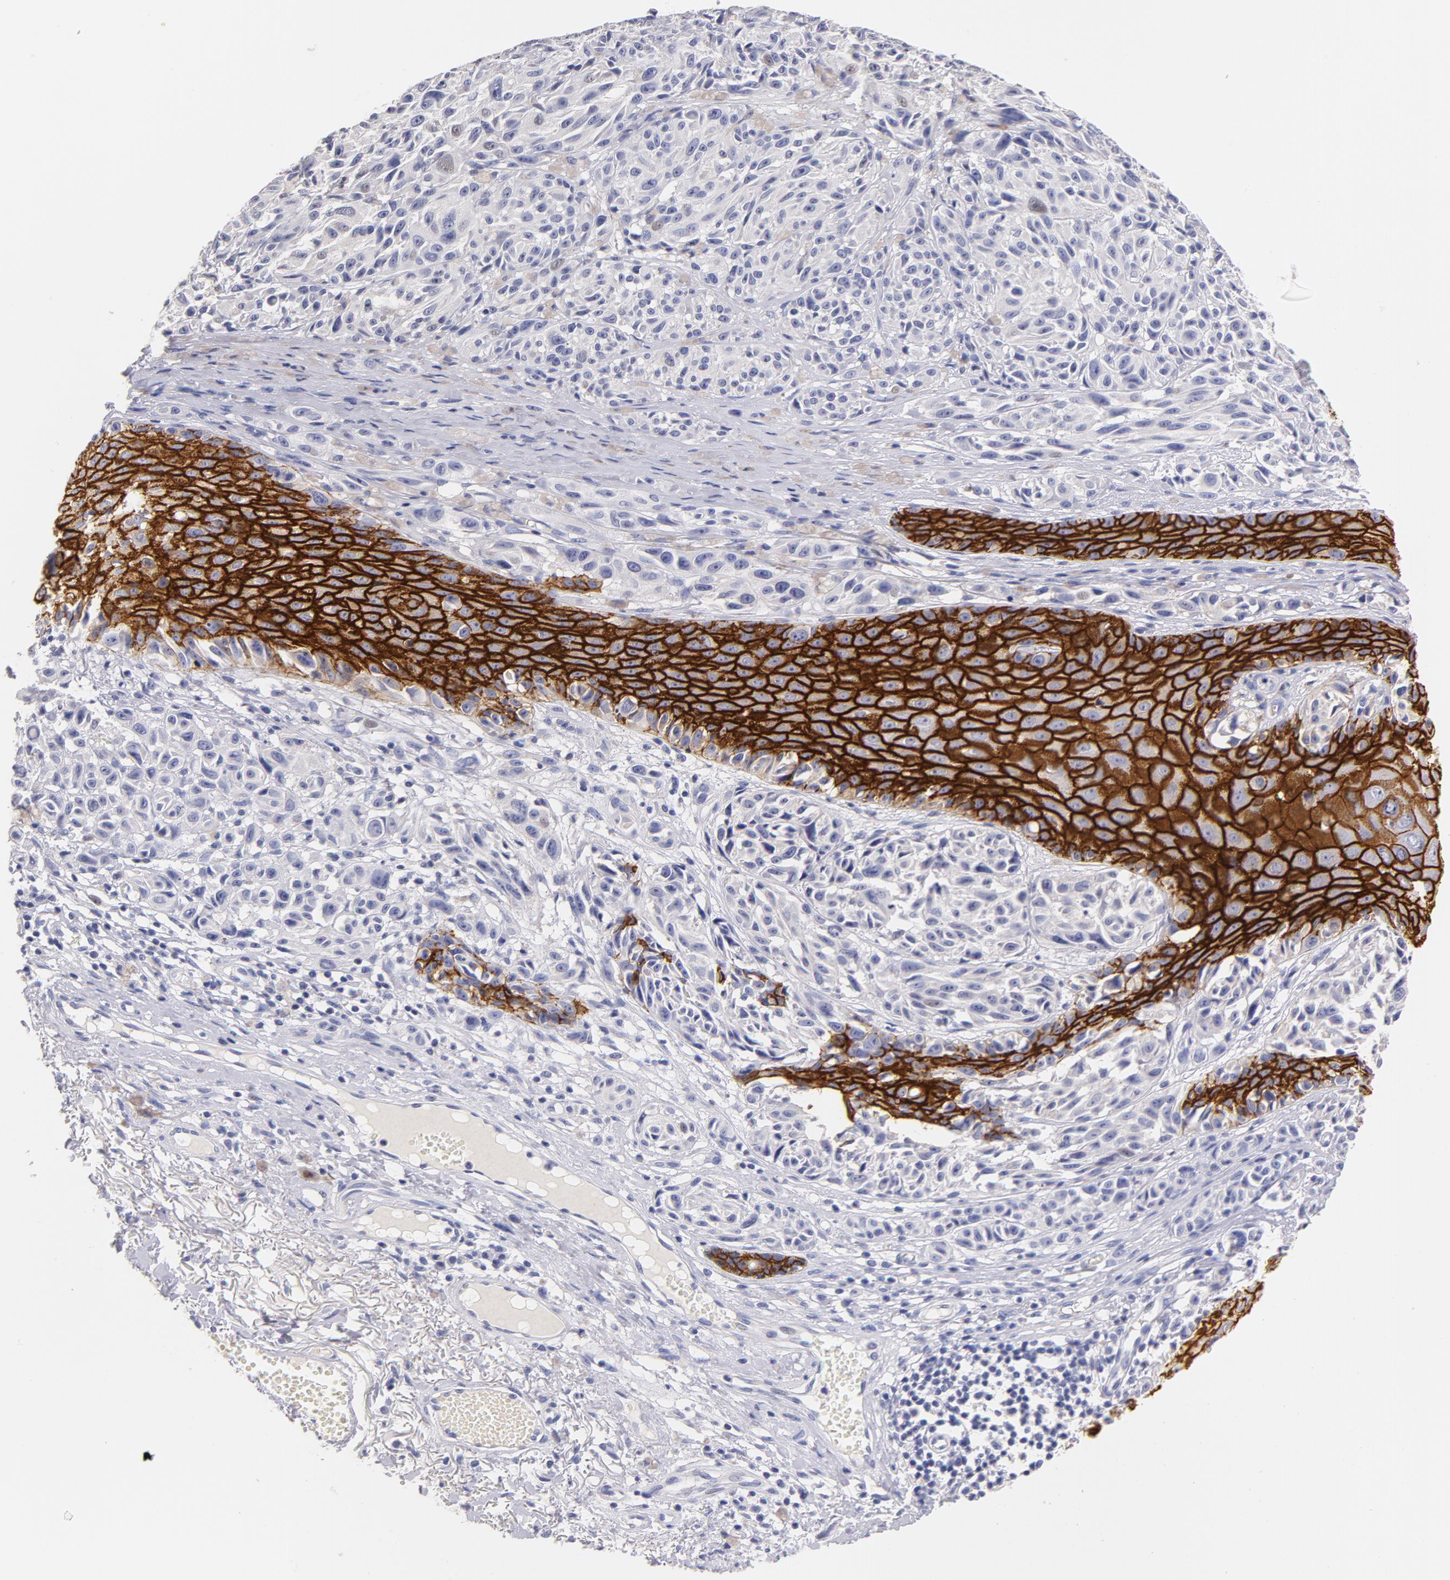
{"staining": {"intensity": "negative", "quantity": "none", "location": "none"}, "tissue": "melanoma", "cell_type": "Tumor cells", "image_type": "cancer", "snomed": [{"axis": "morphology", "description": "Malignant melanoma, NOS"}, {"axis": "topography", "description": "Skin"}], "caption": "Immunohistochemistry (IHC) histopathology image of neoplastic tissue: melanoma stained with DAB (3,3'-diaminobenzidine) shows no significant protein positivity in tumor cells.", "gene": "CD44", "patient": {"sex": "male", "age": 70}}